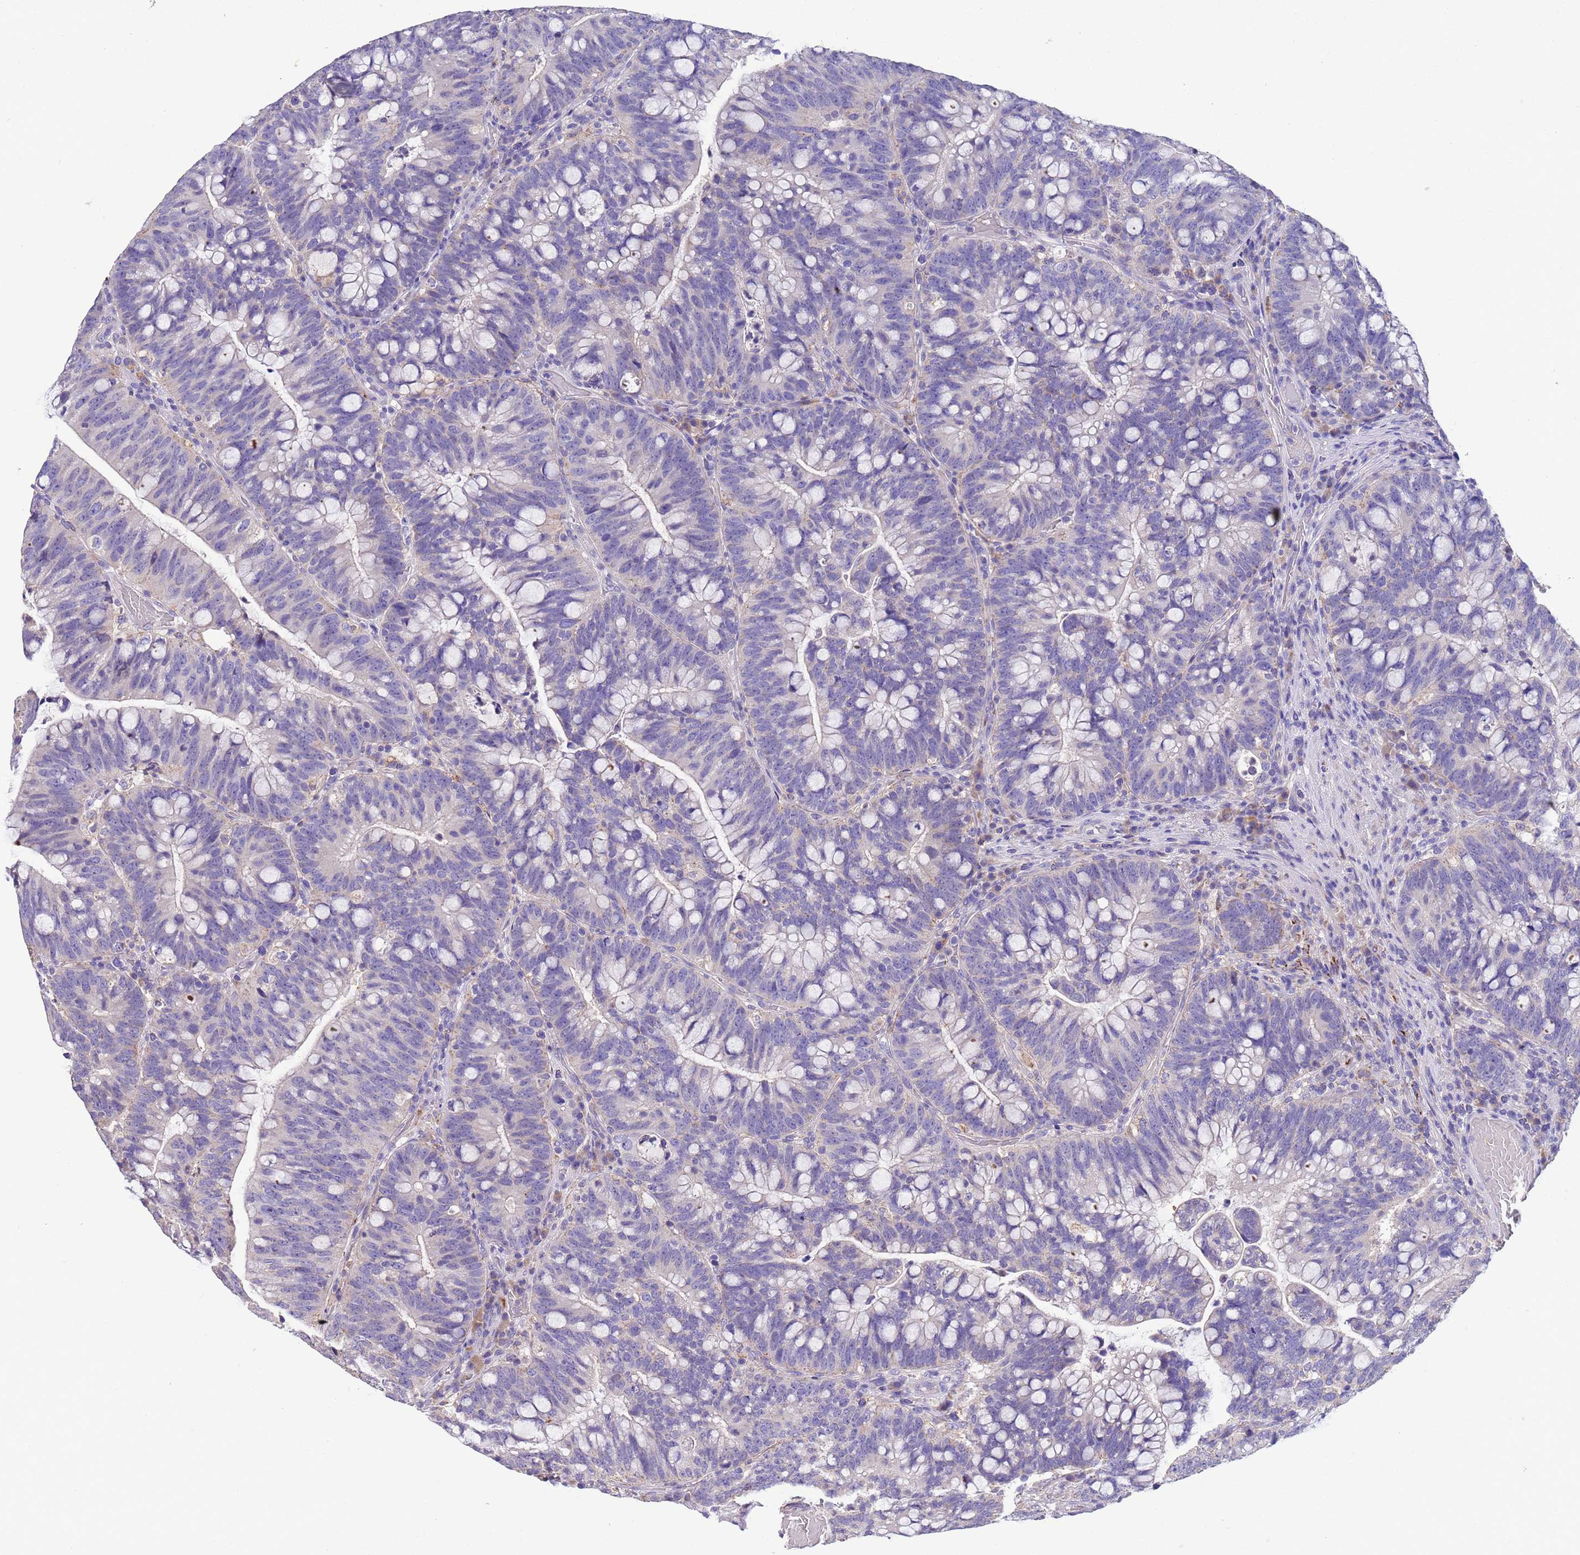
{"staining": {"intensity": "negative", "quantity": "none", "location": "none"}, "tissue": "colorectal cancer", "cell_type": "Tumor cells", "image_type": "cancer", "snomed": [{"axis": "morphology", "description": "Adenocarcinoma, NOS"}, {"axis": "topography", "description": "Colon"}], "caption": "Immunohistochemistry image of adenocarcinoma (colorectal) stained for a protein (brown), which reveals no staining in tumor cells.", "gene": "SLC24A3", "patient": {"sex": "female", "age": 66}}